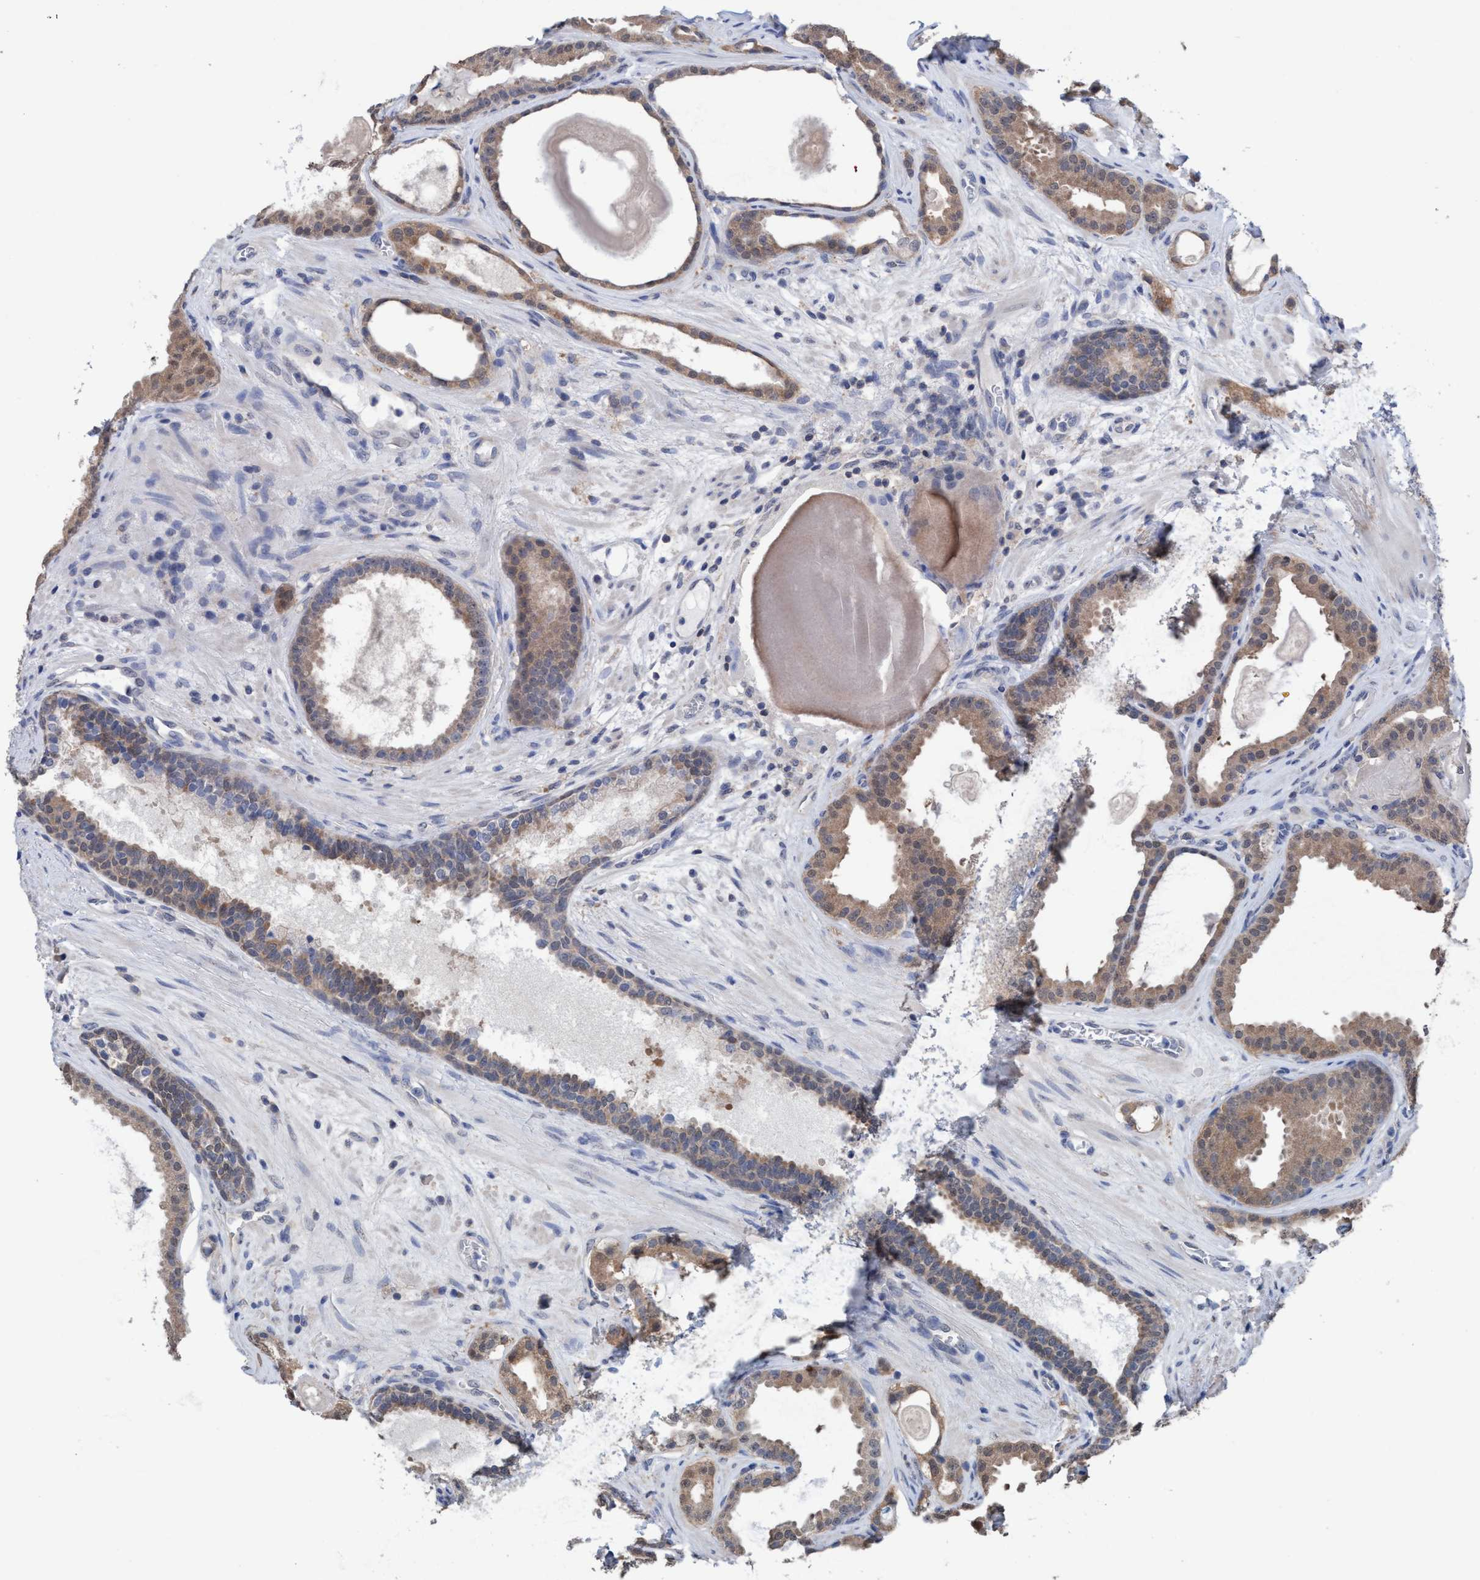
{"staining": {"intensity": "weak", "quantity": ">75%", "location": "cytoplasmic/membranous"}, "tissue": "prostate cancer", "cell_type": "Tumor cells", "image_type": "cancer", "snomed": [{"axis": "morphology", "description": "Adenocarcinoma, High grade"}, {"axis": "topography", "description": "Prostate"}], "caption": "An image of high-grade adenocarcinoma (prostate) stained for a protein displays weak cytoplasmic/membranous brown staining in tumor cells.", "gene": "GLOD4", "patient": {"sex": "male", "age": 60}}